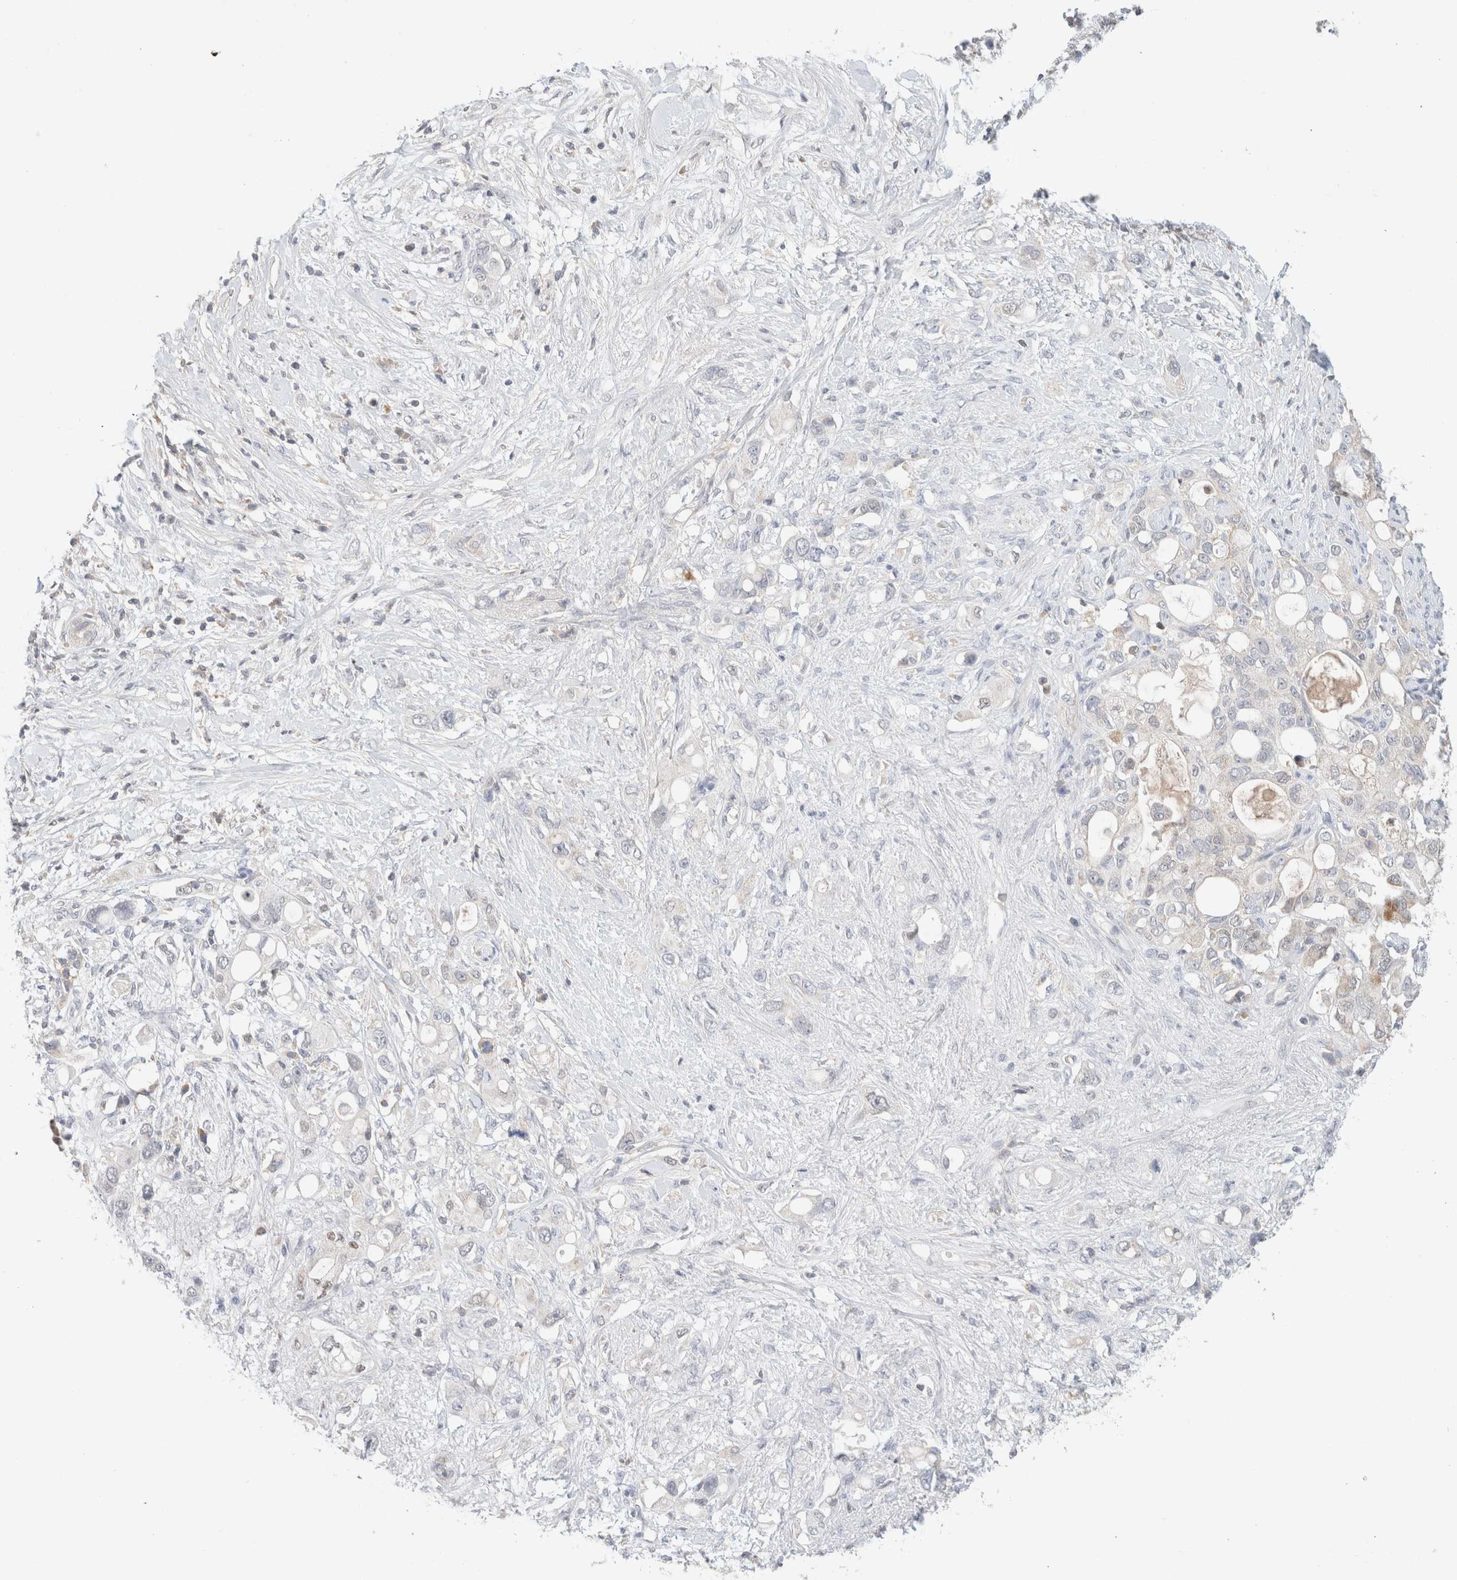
{"staining": {"intensity": "weak", "quantity": "<25%", "location": "cytoplasmic/membranous"}, "tissue": "pancreatic cancer", "cell_type": "Tumor cells", "image_type": "cancer", "snomed": [{"axis": "morphology", "description": "Adenocarcinoma, NOS"}, {"axis": "topography", "description": "Pancreas"}], "caption": "Immunohistochemistry histopathology image of neoplastic tissue: pancreatic adenocarcinoma stained with DAB (3,3'-diaminobenzidine) reveals no significant protein staining in tumor cells.", "gene": "MRM3", "patient": {"sex": "female", "age": 56}}